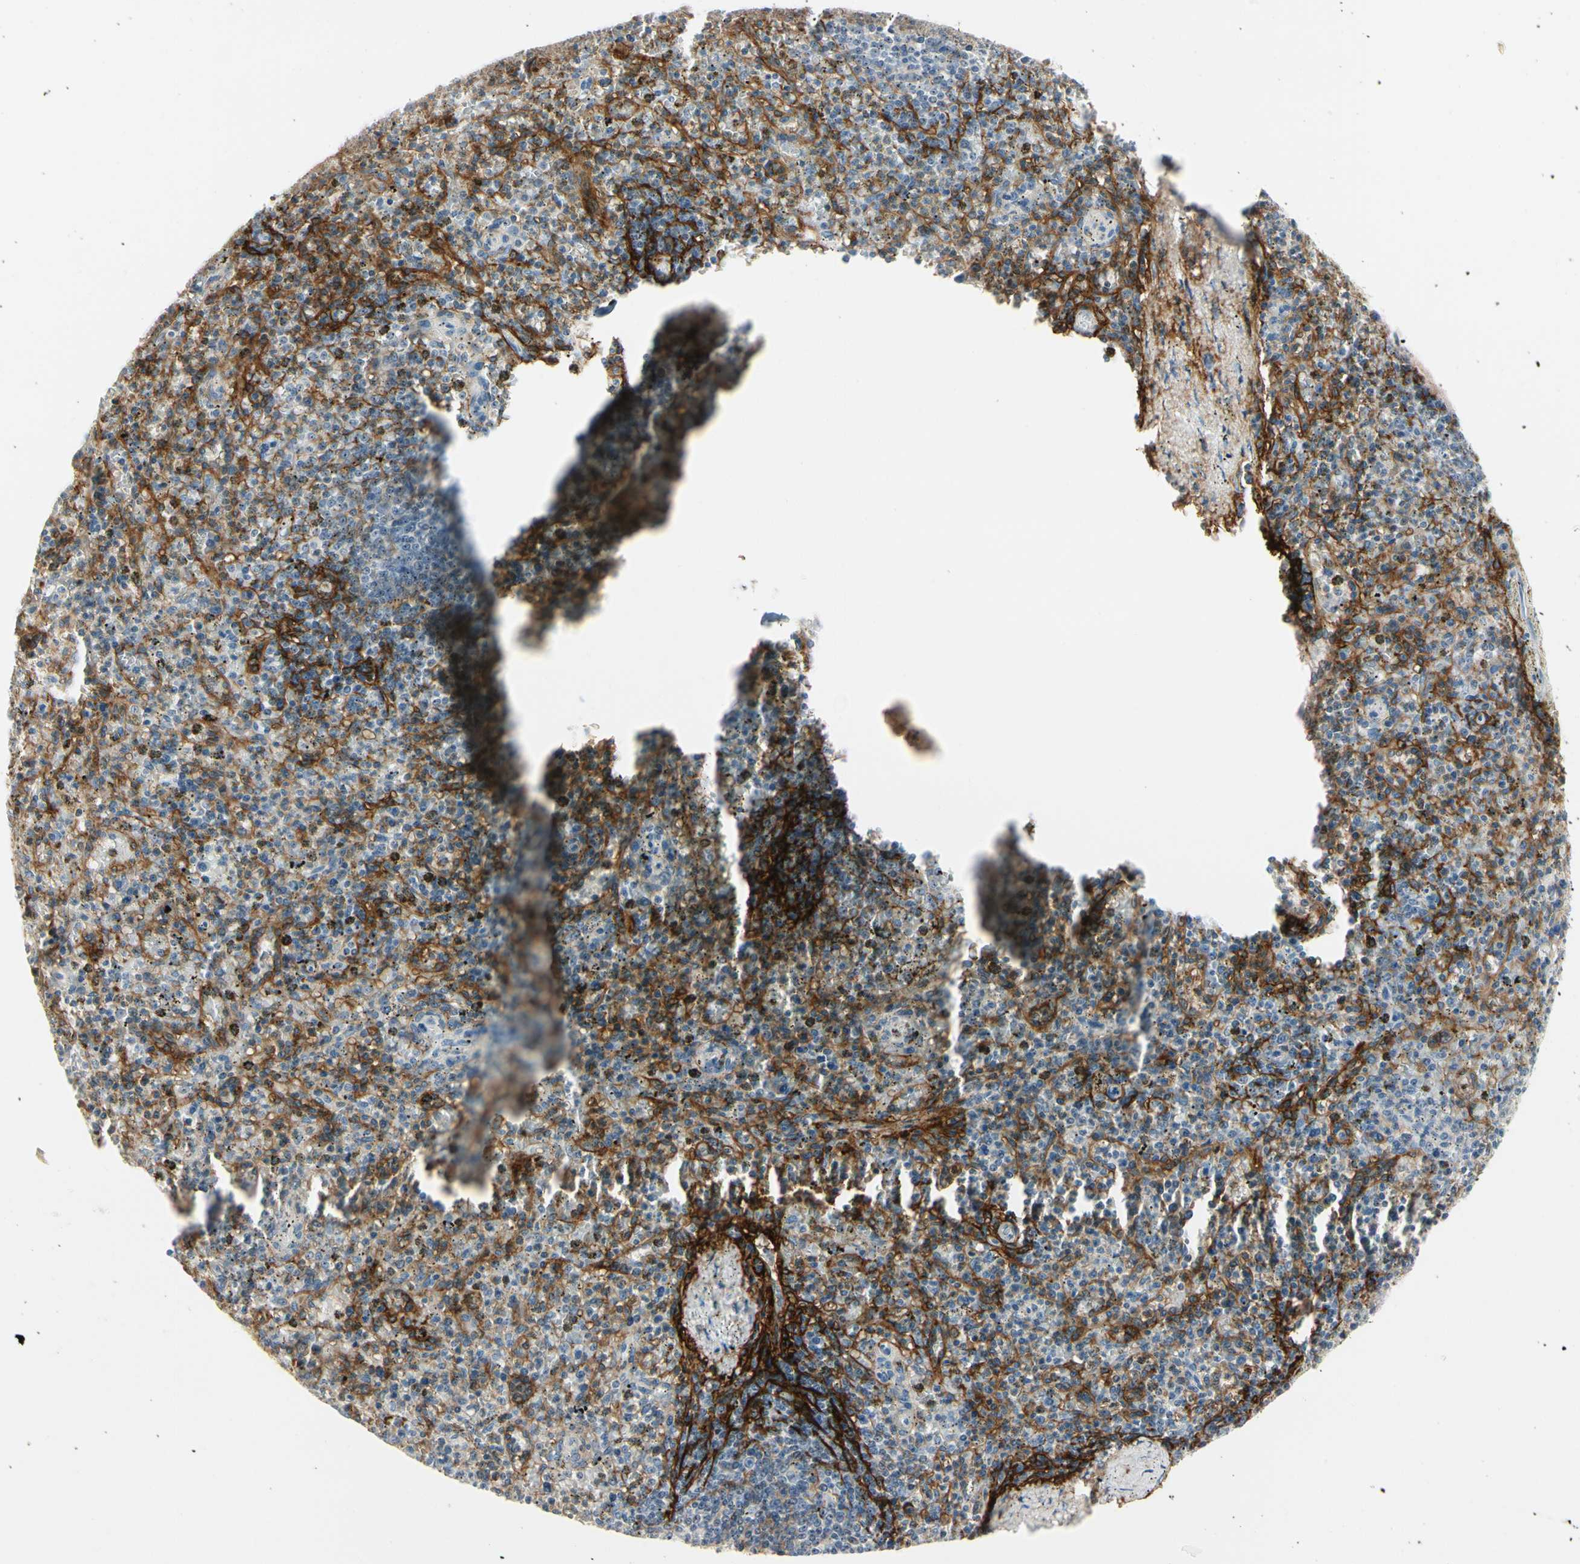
{"staining": {"intensity": "negative", "quantity": "none", "location": "none"}, "tissue": "spleen", "cell_type": "Cells in red pulp", "image_type": "normal", "snomed": [{"axis": "morphology", "description": "Normal tissue, NOS"}, {"axis": "topography", "description": "Spleen"}], "caption": "Immunohistochemistry (IHC) photomicrograph of normal spleen: spleen stained with DAB (3,3'-diaminobenzidine) displays no significant protein positivity in cells in red pulp. (DAB immunohistochemistry (IHC) with hematoxylin counter stain).", "gene": "GGT5", "patient": {"sex": "male", "age": 72}}